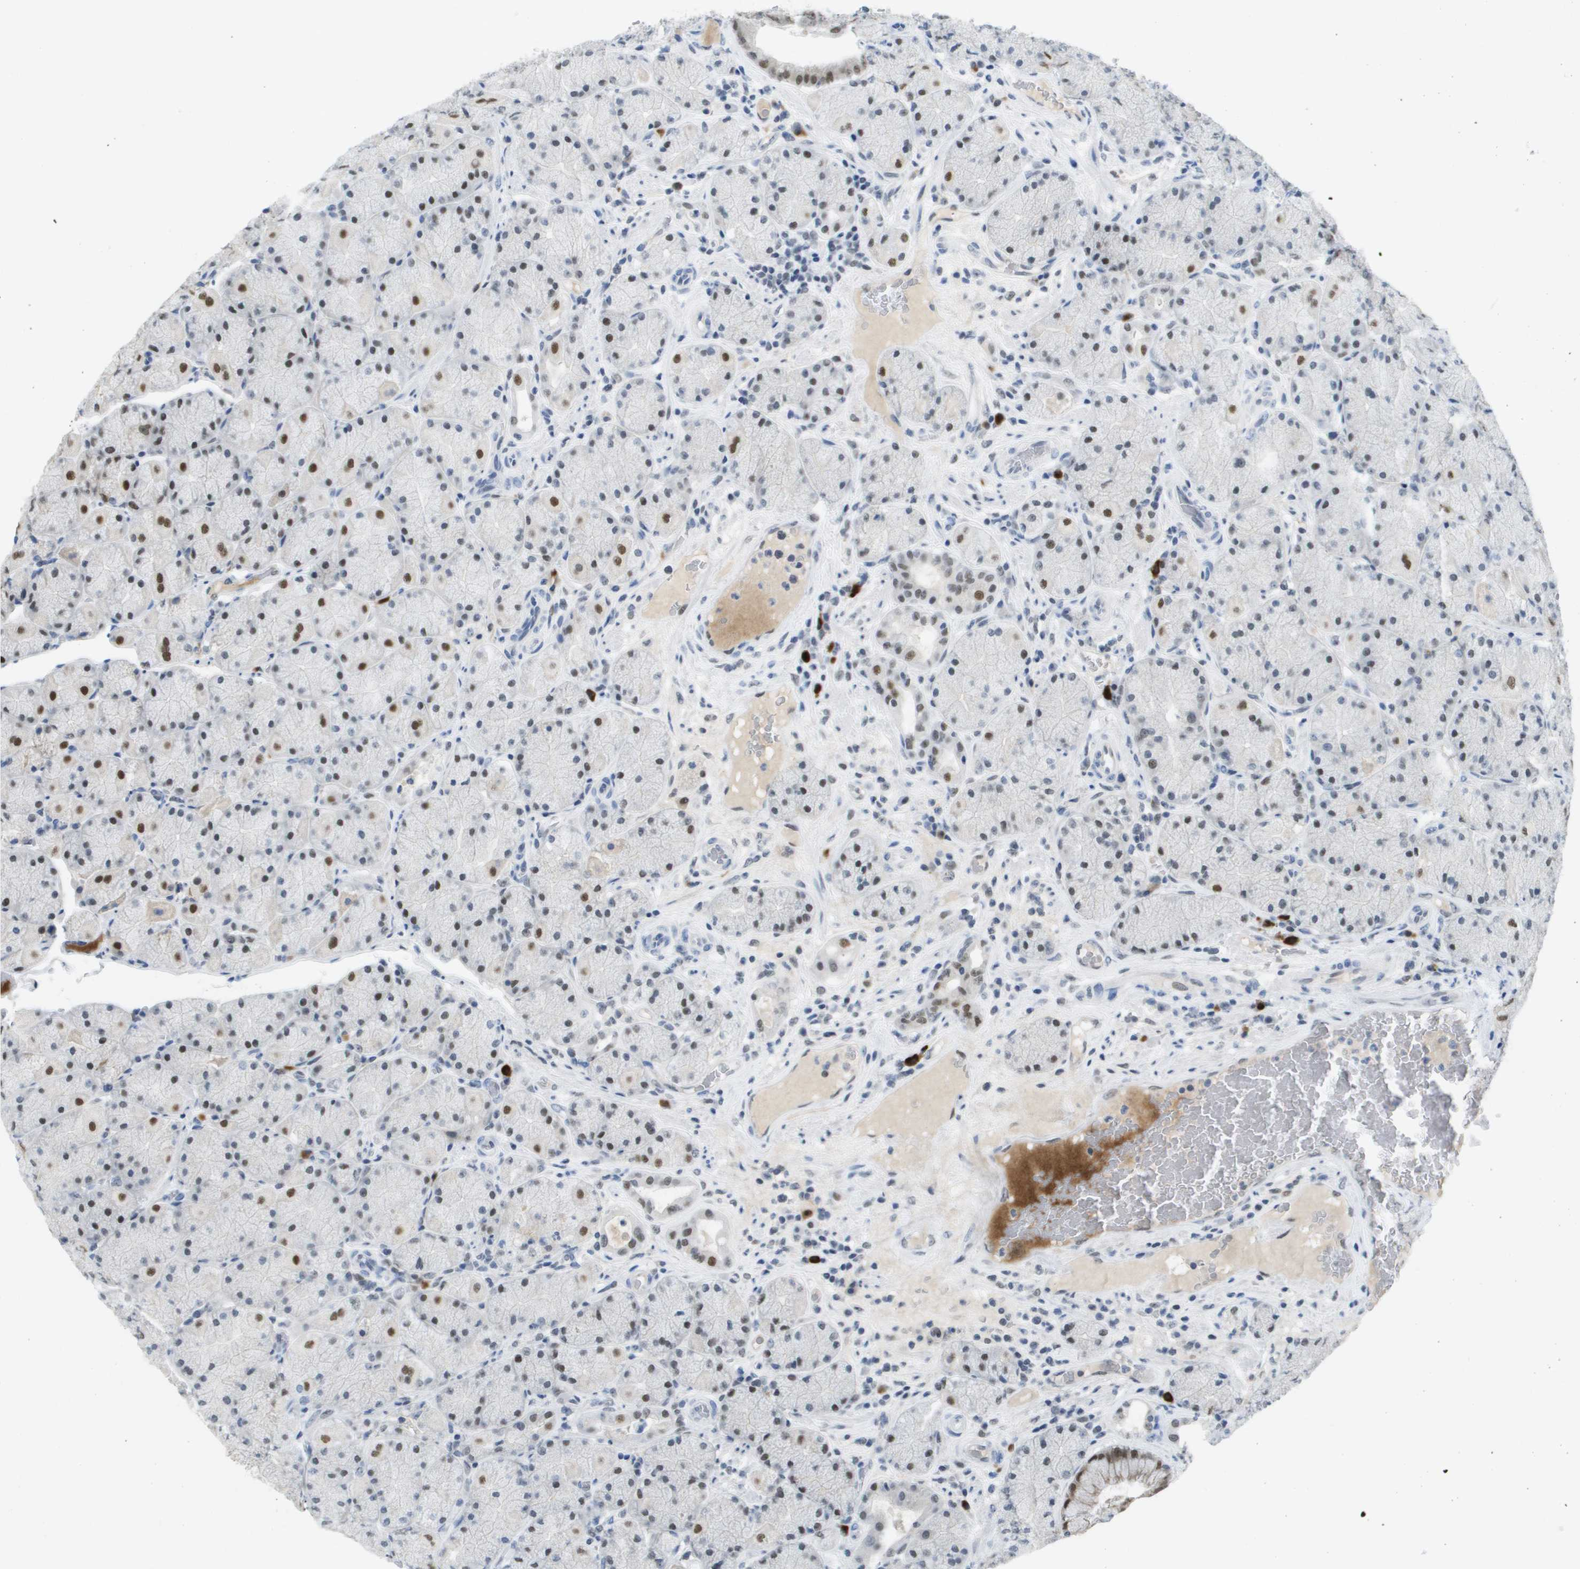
{"staining": {"intensity": "strong", "quantity": "25%-75%", "location": "nuclear"}, "tissue": "stomach", "cell_type": "Glandular cells", "image_type": "normal", "snomed": [{"axis": "morphology", "description": "Normal tissue, NOS"}, {"axis": "morphology", "description": "Carcinoid, malignant, NOS"}, {"axis": "topography", "description": "Stomach, upper"}], "caption": "An immunohistochemistry (IHC) image of unremarkable tissue is shown. Protein staining in brown highlights strong nuclear positivity in stomach within glandular cells. (DAB (3,3'-diaminobenzidine) = brown stain, brightfield microscopy at high magnification).", "gene": "TP53RK", "patient": {"sex": "male", "age": 39}}